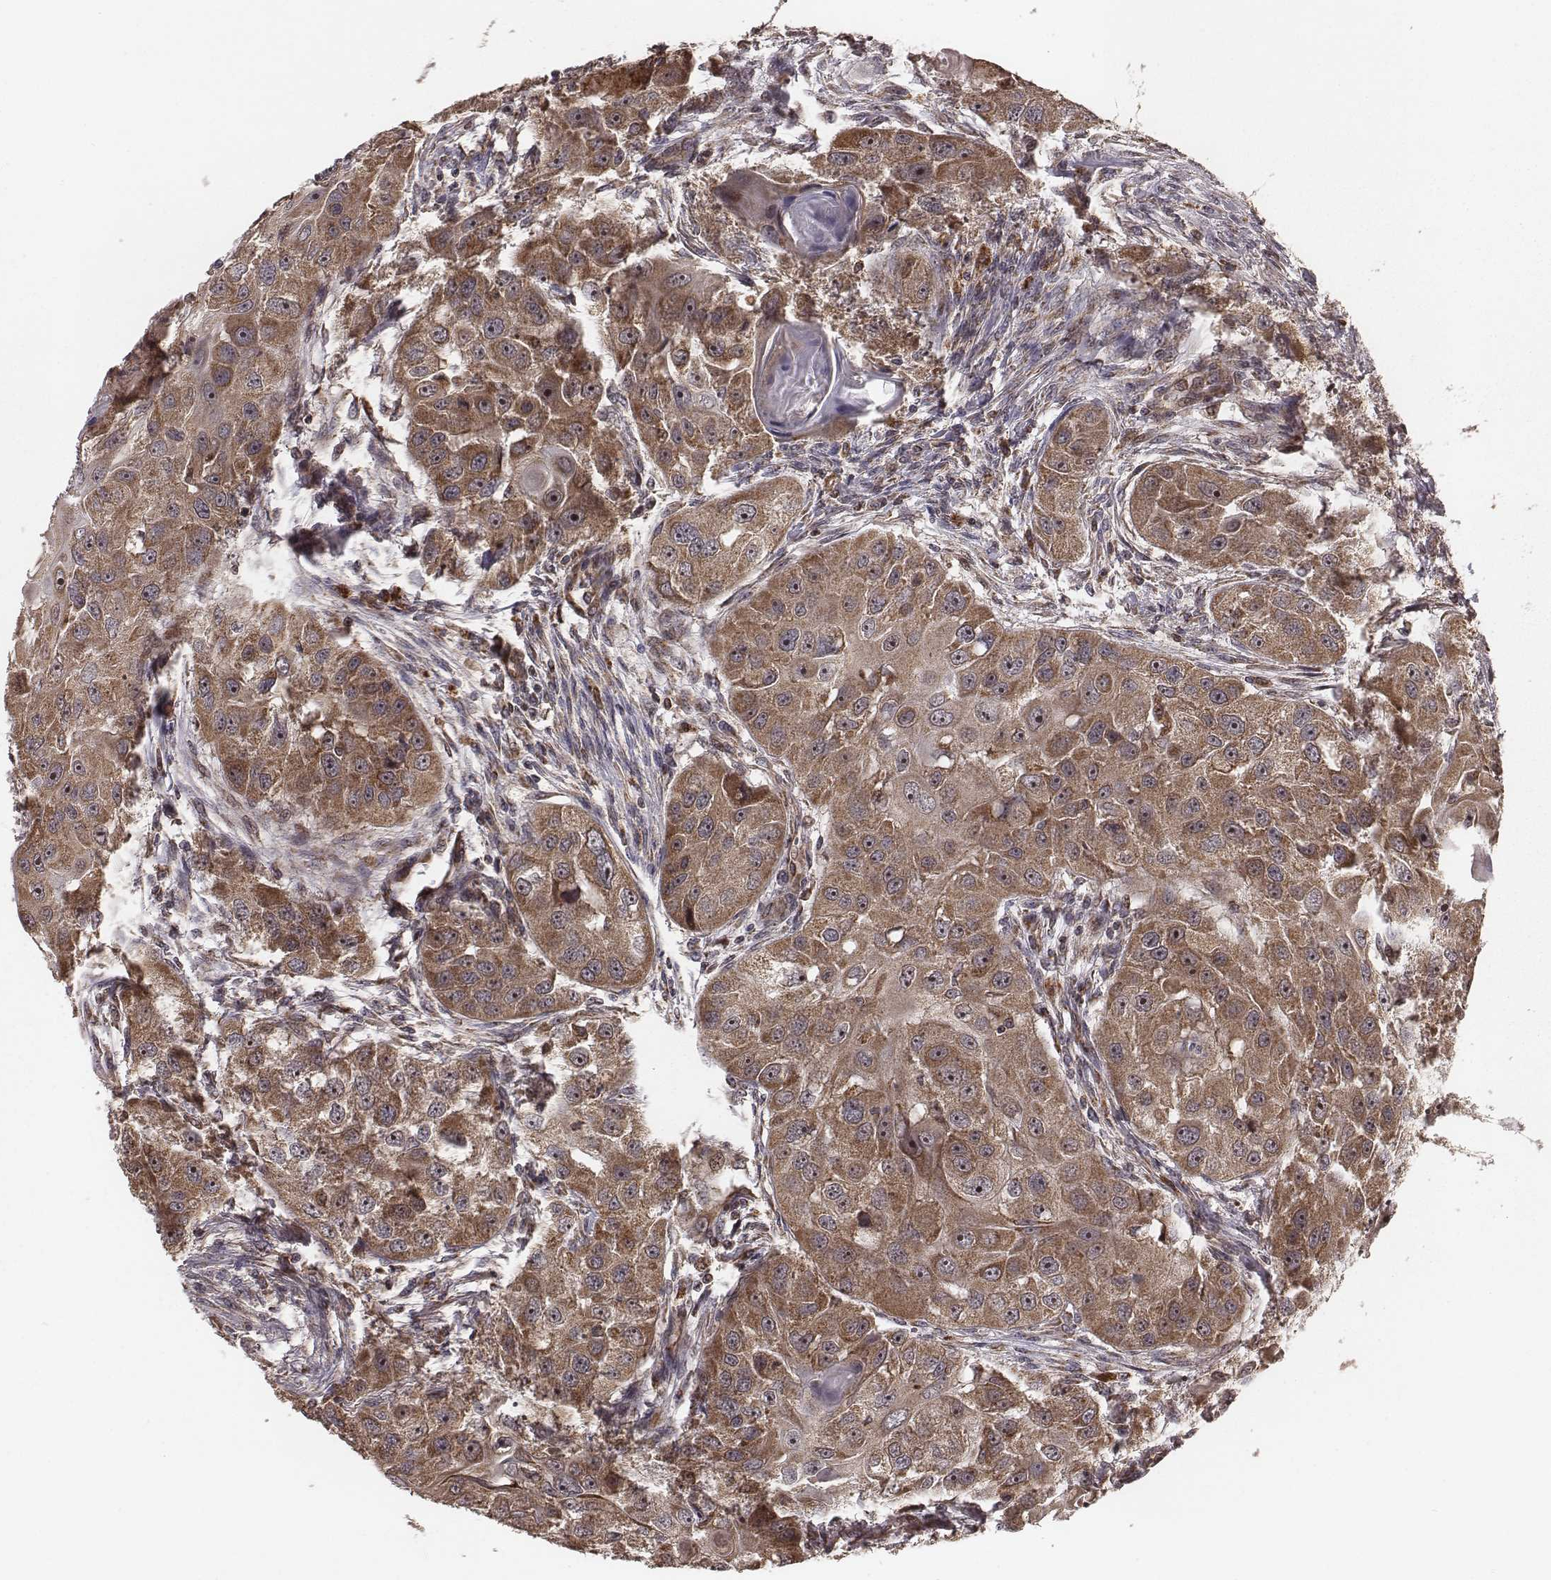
{"staining": {"intensity": "moderate", "quantity": ">75%", "location": "cytoplasmic/membranous"}, "tissue": "head and neck cancer", "cell_type": "Tumor cells", "image_type": "cancer", "snomed": [{"axis": "morphology", "description": "Squamous cell carcinoma, NOS"}, {"axis": "topography", "description": "Head-Neck"}], "caption": "Head and neck cancer (squamous cell carcinoma) stained with immunohistochemistry (IHC) reveals moderate cytoplasmic/membranous staining in about >75% of tumor cells.", "gene": "ZDHHC21", "patient": {"sex": "male", "age": 51}}